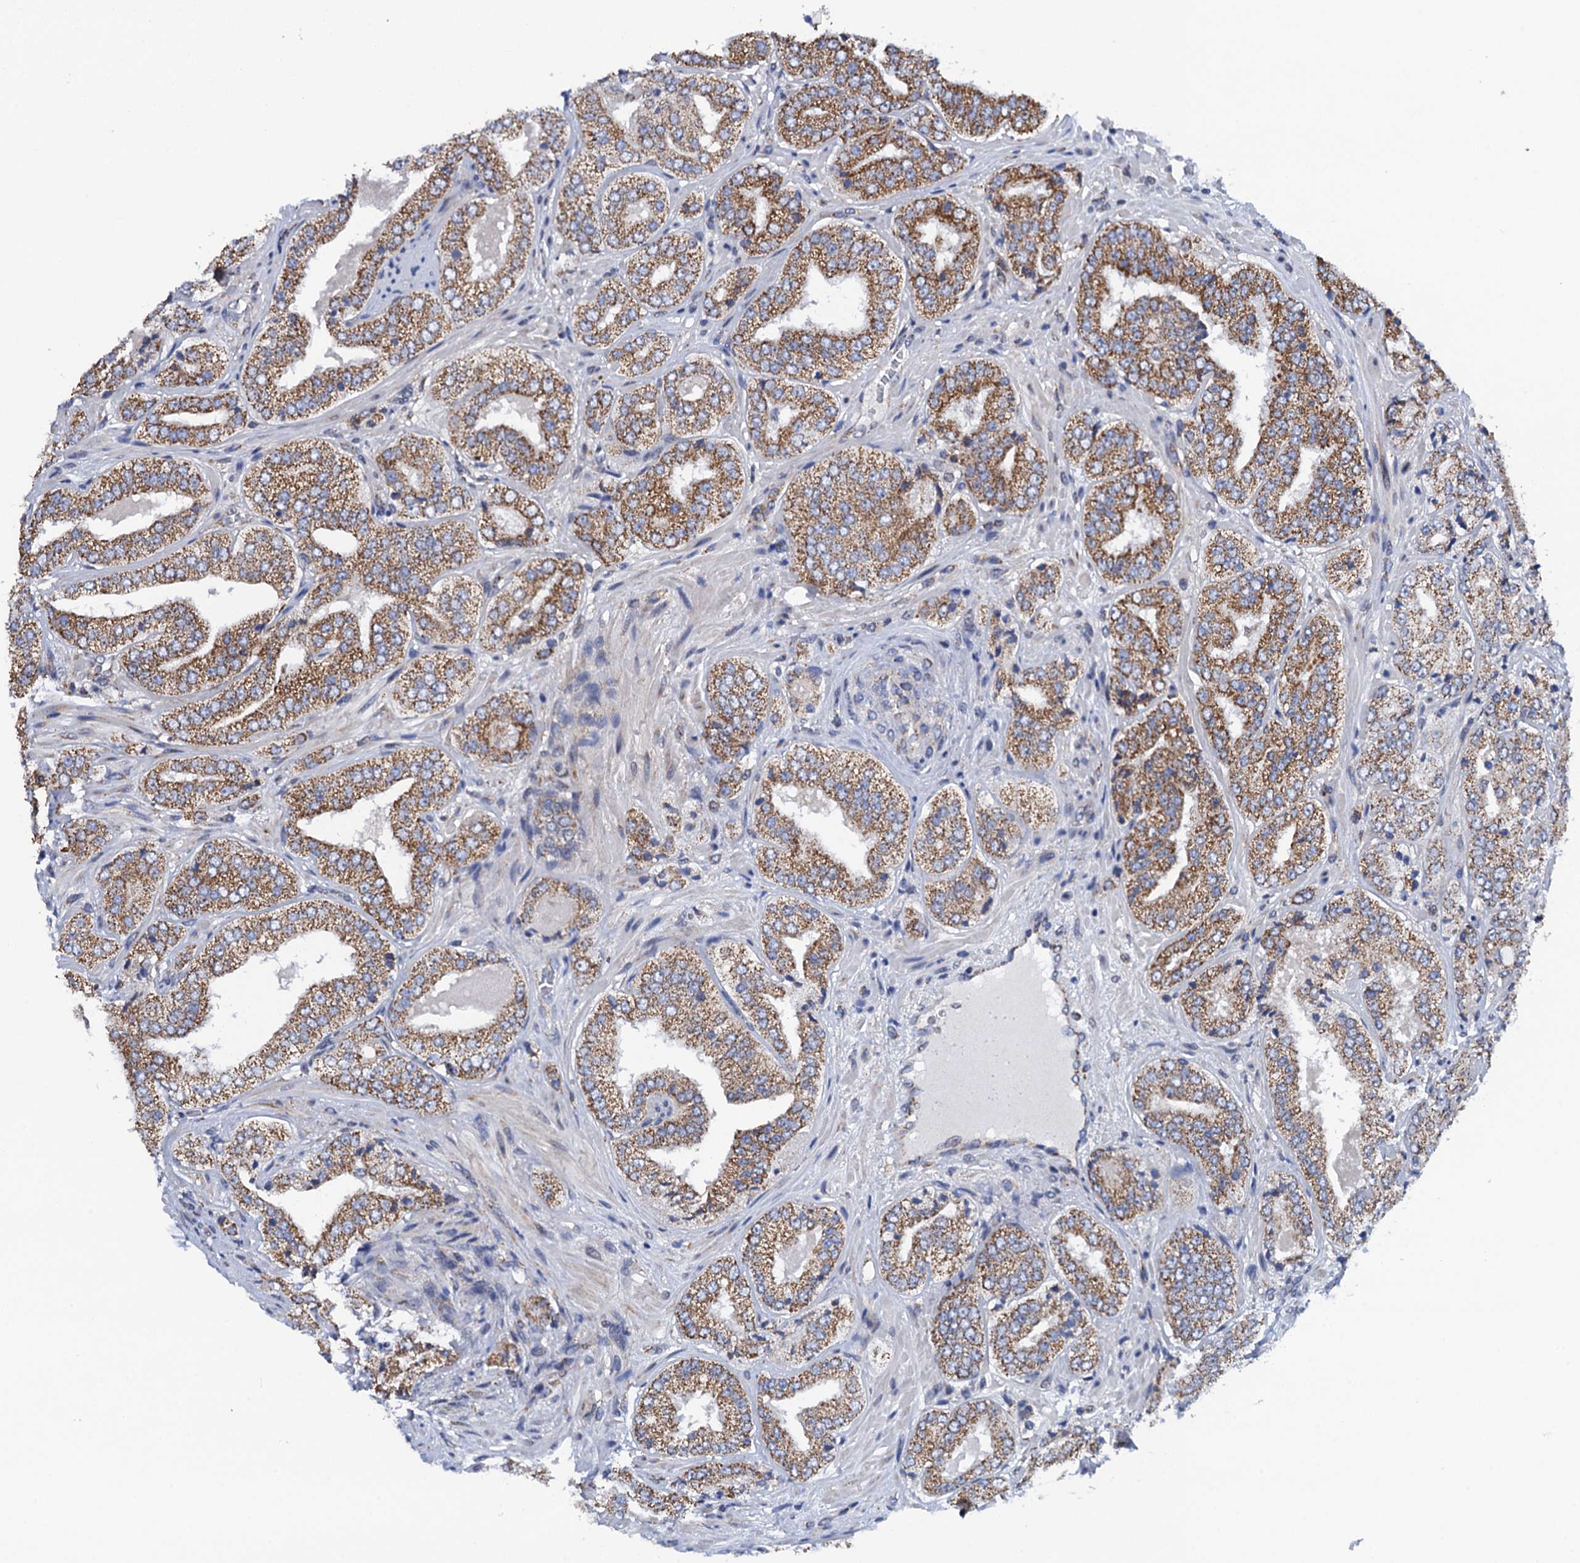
{"staining": {"intensity": "moderate", "quantity": ">75%", "location": "cytoplasmic/membranous"}, "tissue": "prostate cancer", "cell_type": "Tumor cells", "image_type": "cancer", "snomed": [{"axis": "morphology", "description": "Adenocarcinoma, High grade"}, {"axis": "topography", "description": "Prostate"}], "caption": "Adenocarcinoma (high-grade) (prostate) stained with DAB (3,3'-diaminobenzidine) immunohistochemistry (IHC) reveals medium levels of moderate cytoplasmic/membranous expression in approximately >75% of tumor cells.", "gene": "PTCD3", "patient": {"sex": "male", "age": 71}}